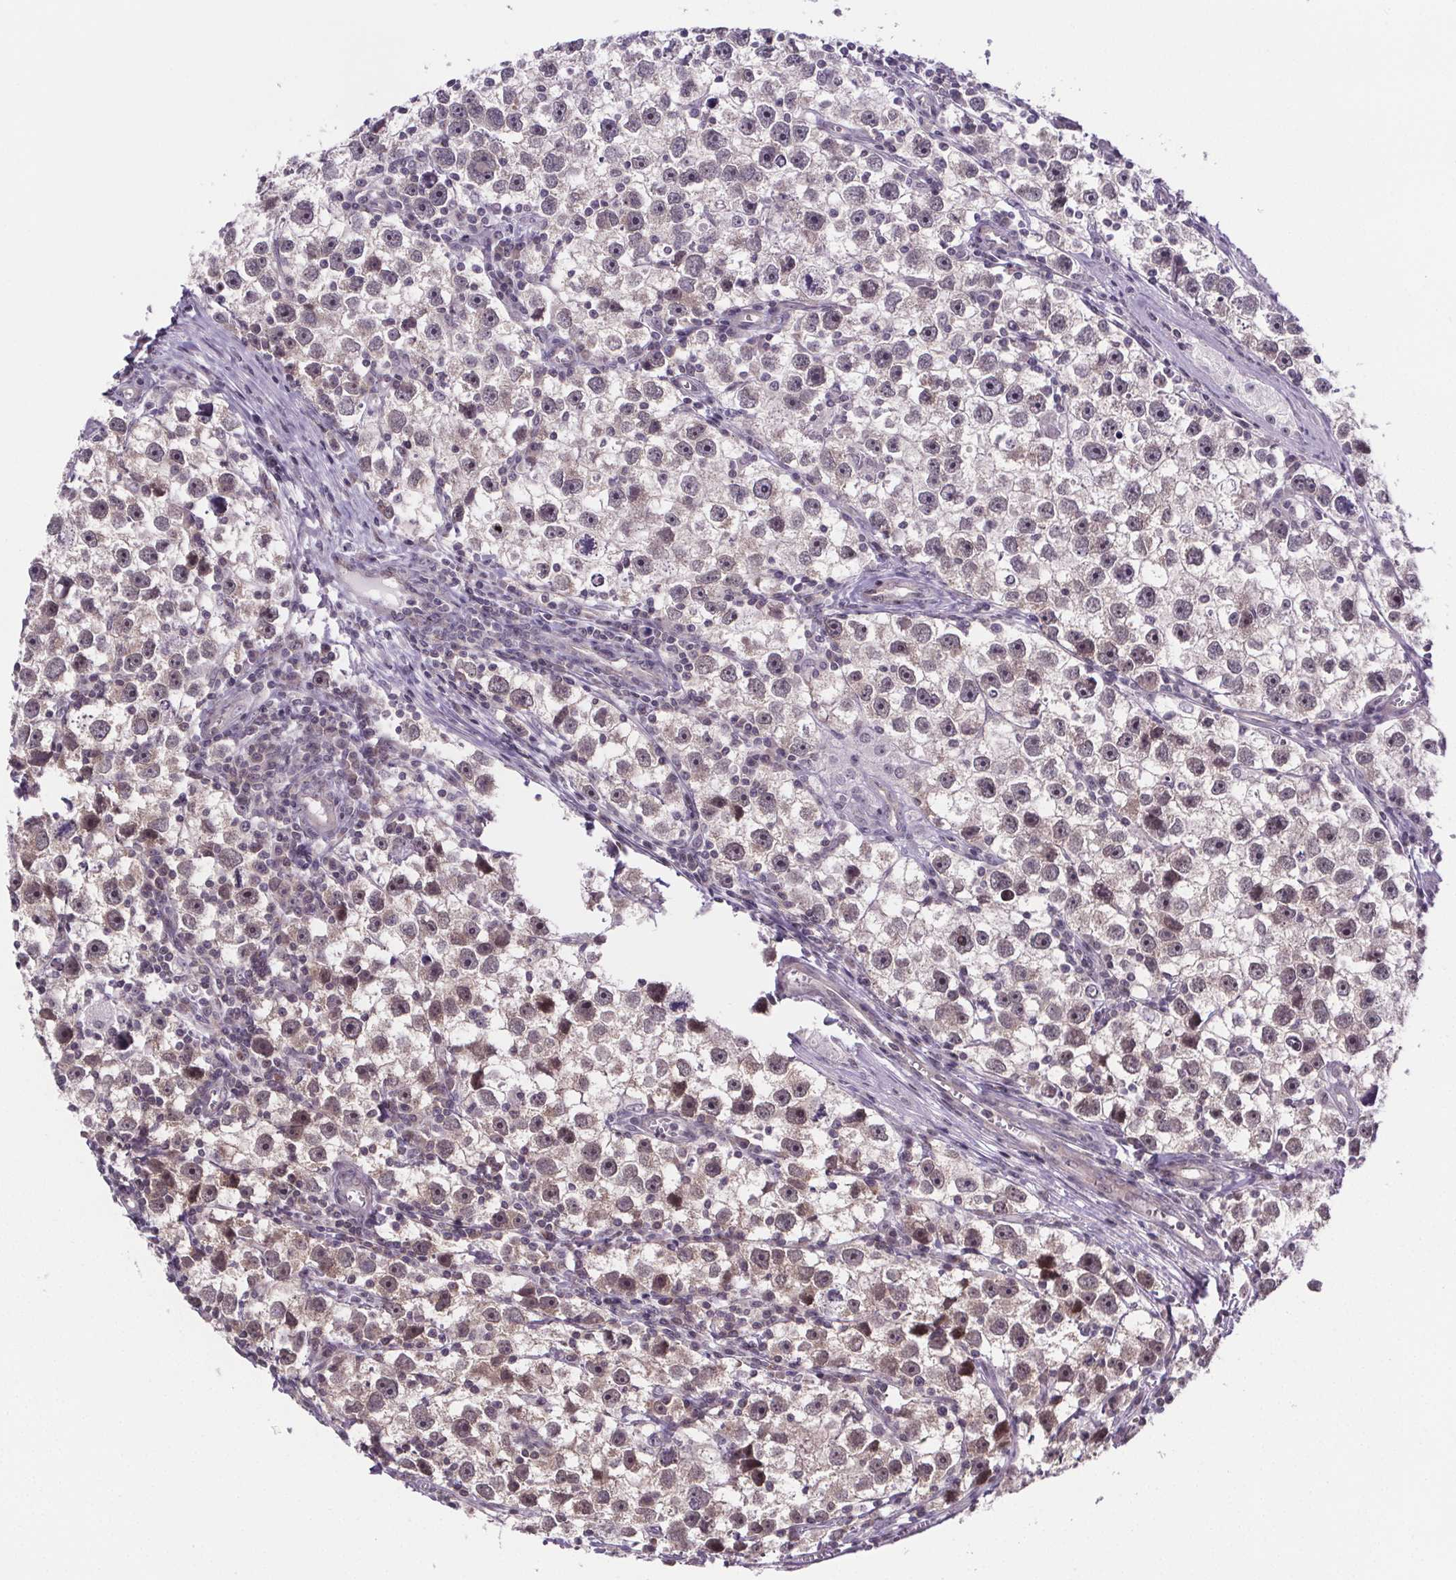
{"staining": {"intensity": "weak", "quantity": "<25%", "location": "cytoplasmic/membranous"}, "tissue": "testis cancer", "cell_type": "Tumor cells", "image_type": "cancer", "snomed": [{"axis": "morphology", "description": "Seminoma, NOS"}, {"axis": "topography", "description": "Testis"}], "caption": "Protein analysis of testis cancer displays no significant staining in tumor cells. (DAB (3,3'-diaminobenzidine) immunohistochemistry with hematoxylin counter stain).", "gene": "TTC12", "patient": {"sex": "male", "age": 30}}